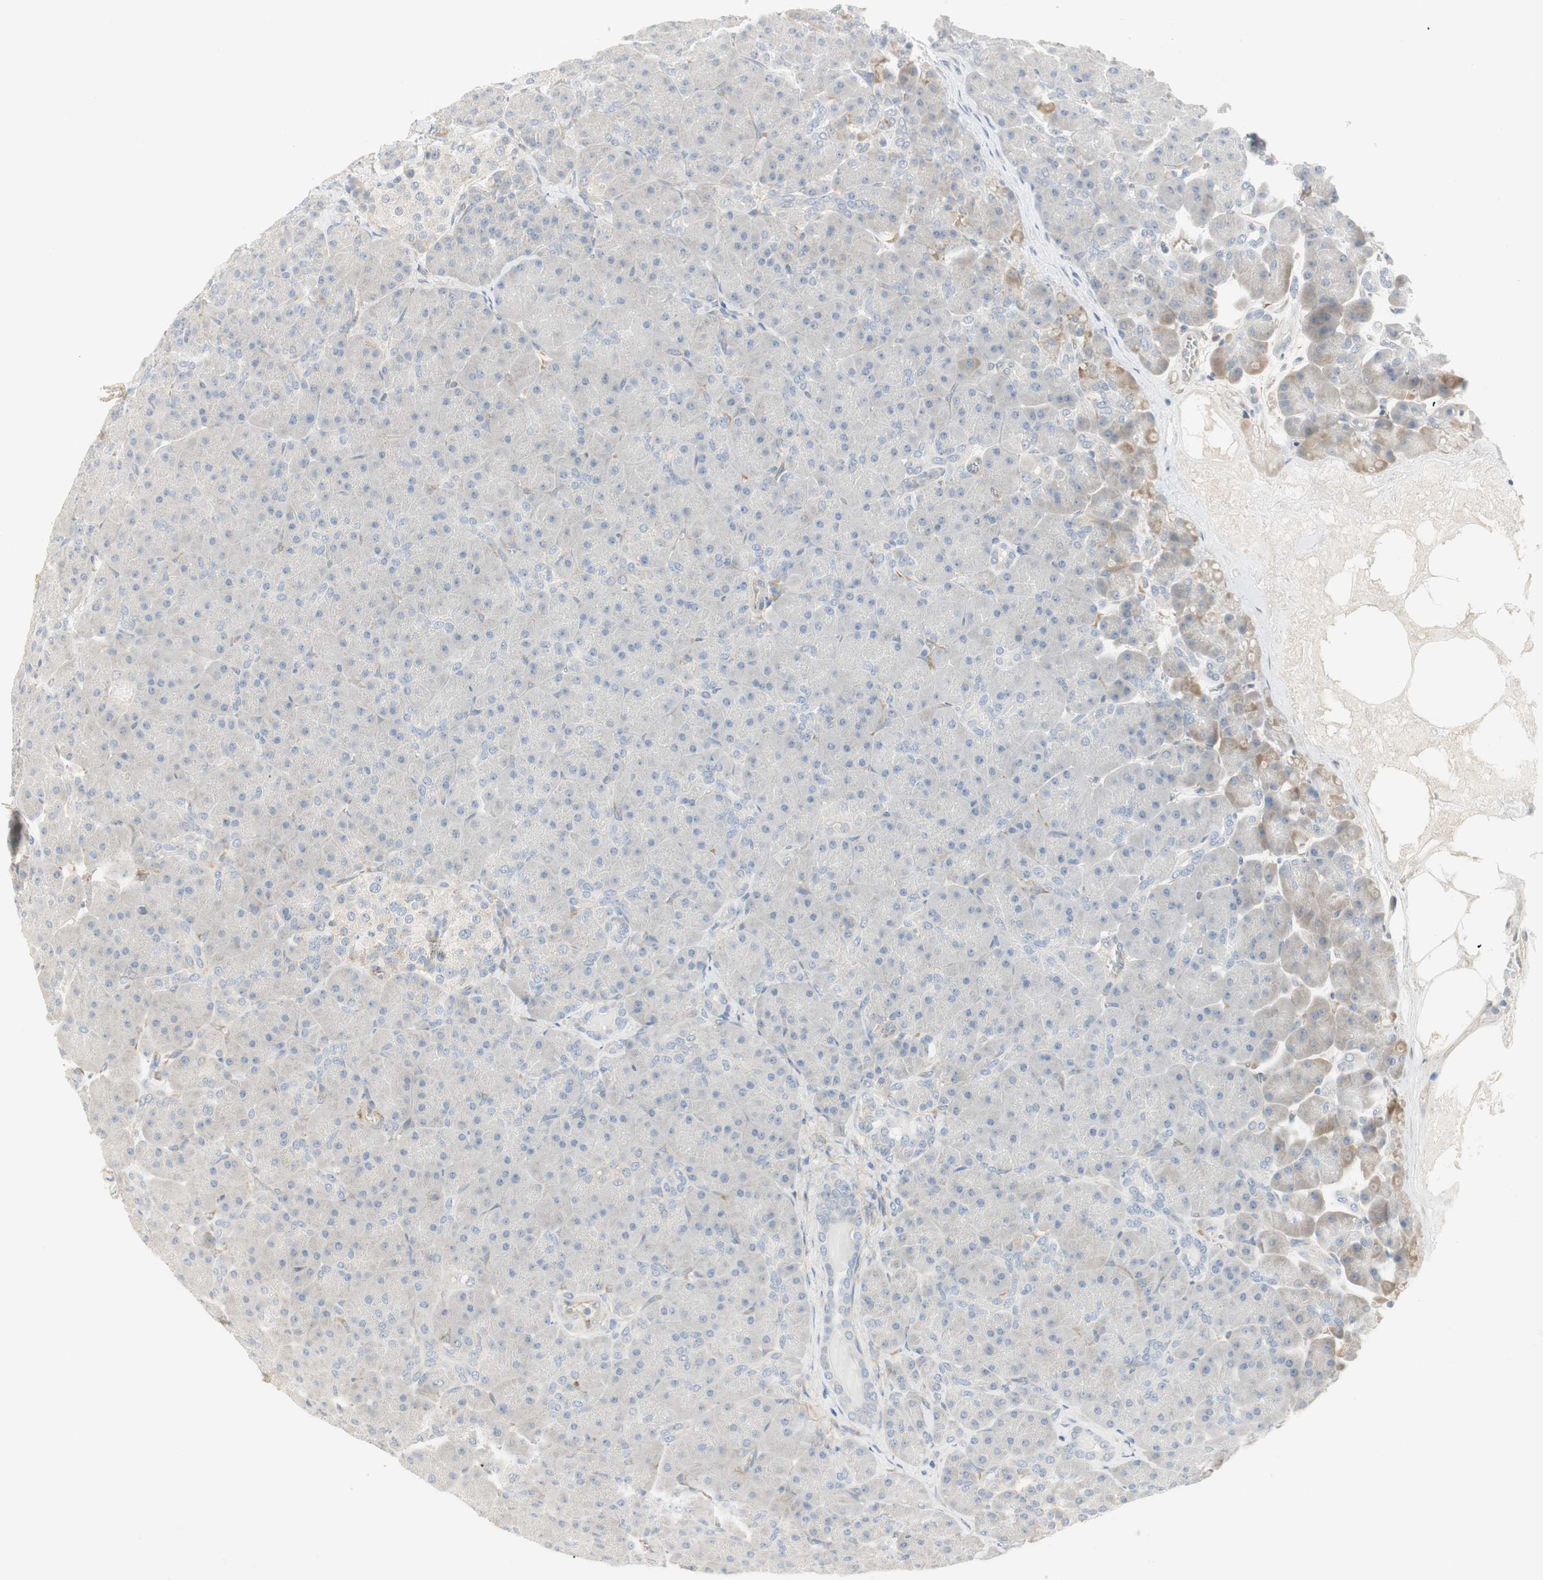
{"staining": {"intensity": "weak", "quantity": "<25%", "location": "cytoplasmic/membranous"}, "tissue": "pancreas", "cell_type": "Exocrine glandular cells", "image_type": "normal", "snomed": [{"axis": "morphology", "description": "Normal tissue, NOS"}, {"axis": "topography", "description": "Pancreas"}], "caption": "Histopathology image shows no significant protein staining in exocrine glandular cells of normal pancreas. The staining is performed using DAB brown chromogen with nuclei counter-stained in using hematoxylin.", "gene": "STON1", "patient": {"sex": "male", "age": 66}}